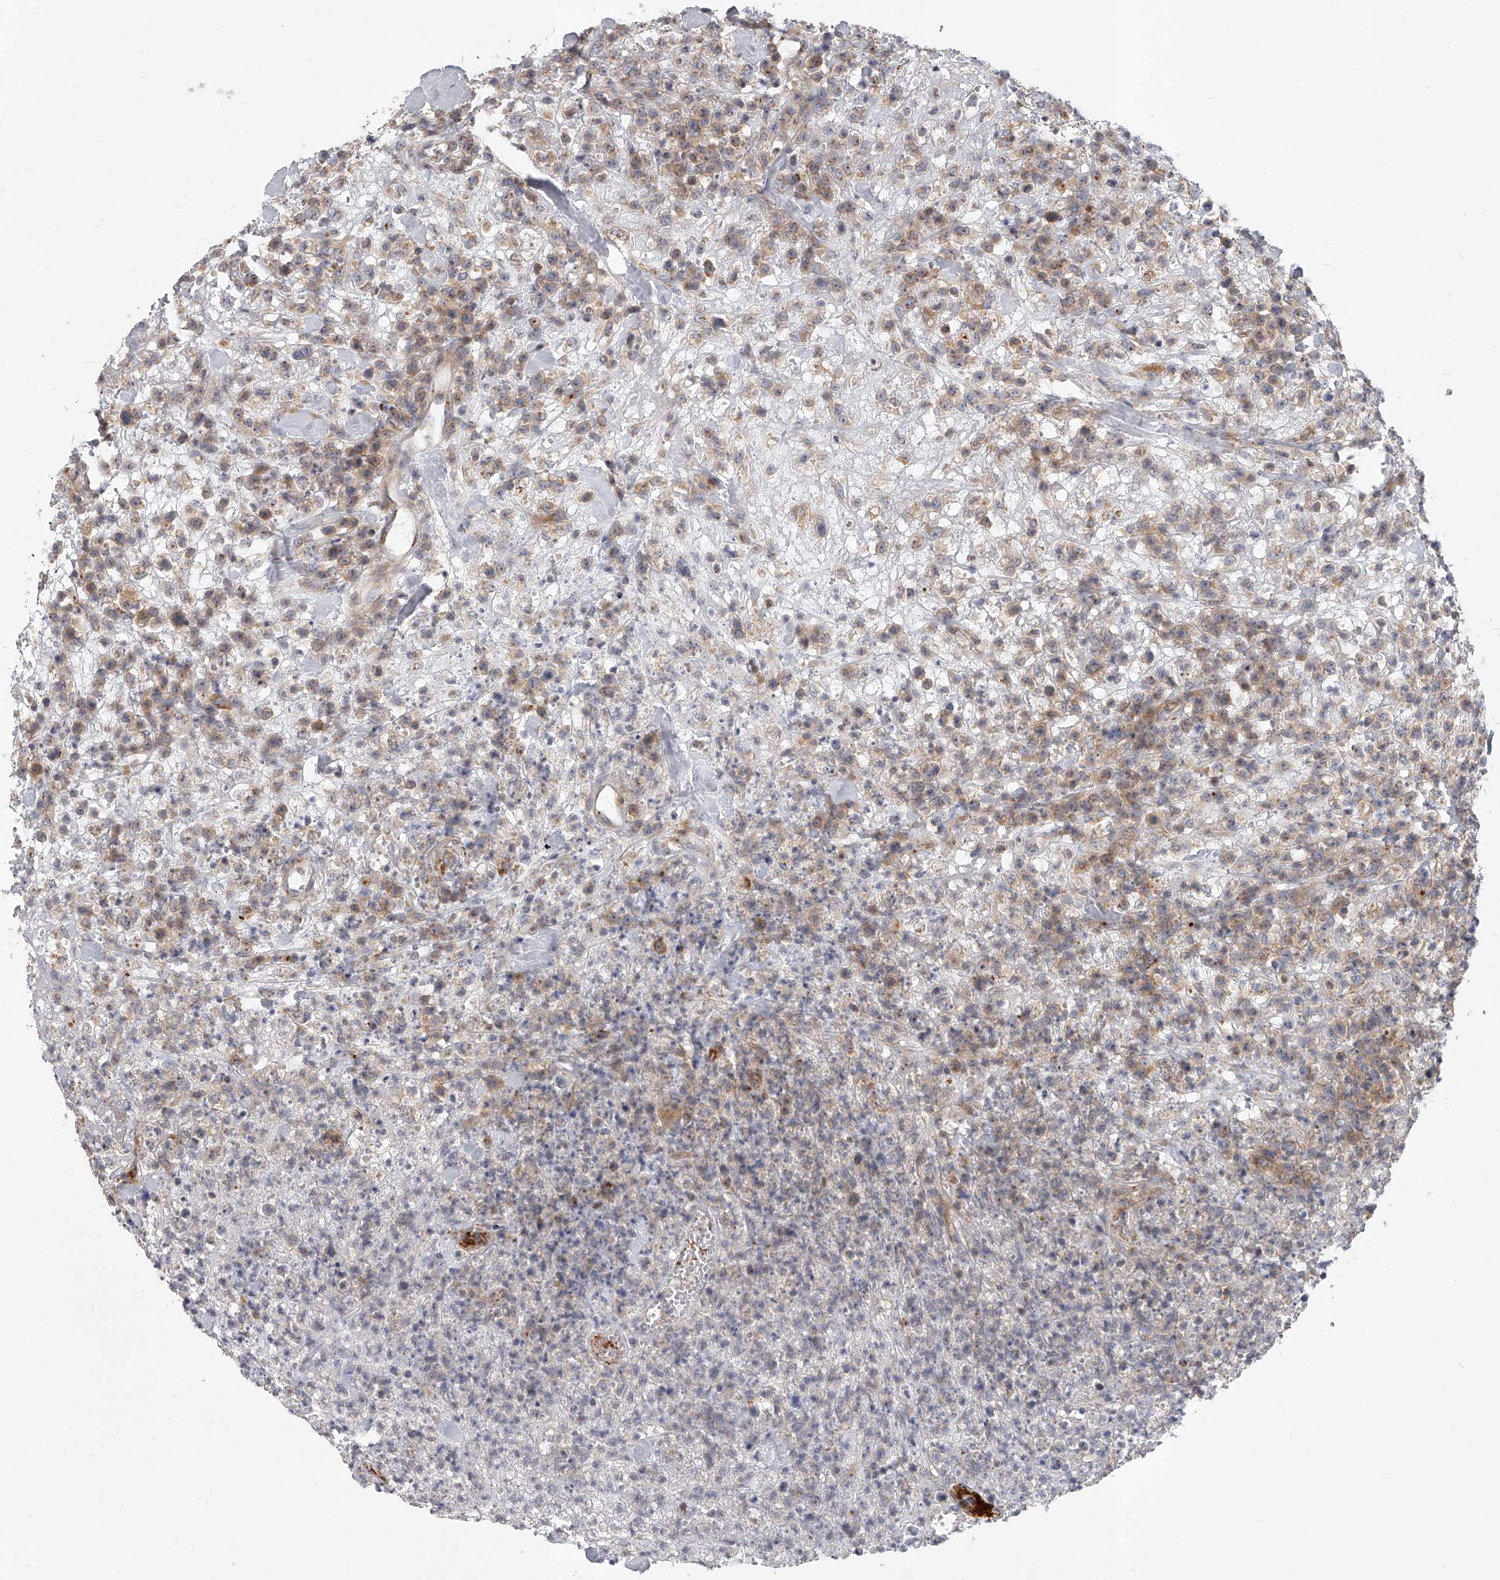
{"staining": {"intensity": "weak", "quantity": ">75%", "location": "cytoplasmic/membranous"}, "tissue": "lymphoma", "cell_type": "Tumor cells", "image_type": "cancer", "snomed": [{"axis": "morphology", "description": "Malignant lymphoma, non-Hodgkin's type, High grade"}, {"axis": "topography", "description": "Colon"}], "caption": "Malignant lymphoma, non-Hodgkin's type (high-grade) stained with DAB immunohistochemistry demonstrates low levels of weak cytoplasmic/membranous positivity in about >75% of tumor cells.", "gene": "SLC37A1", "patient": {"sex": "female", "age": 53}}